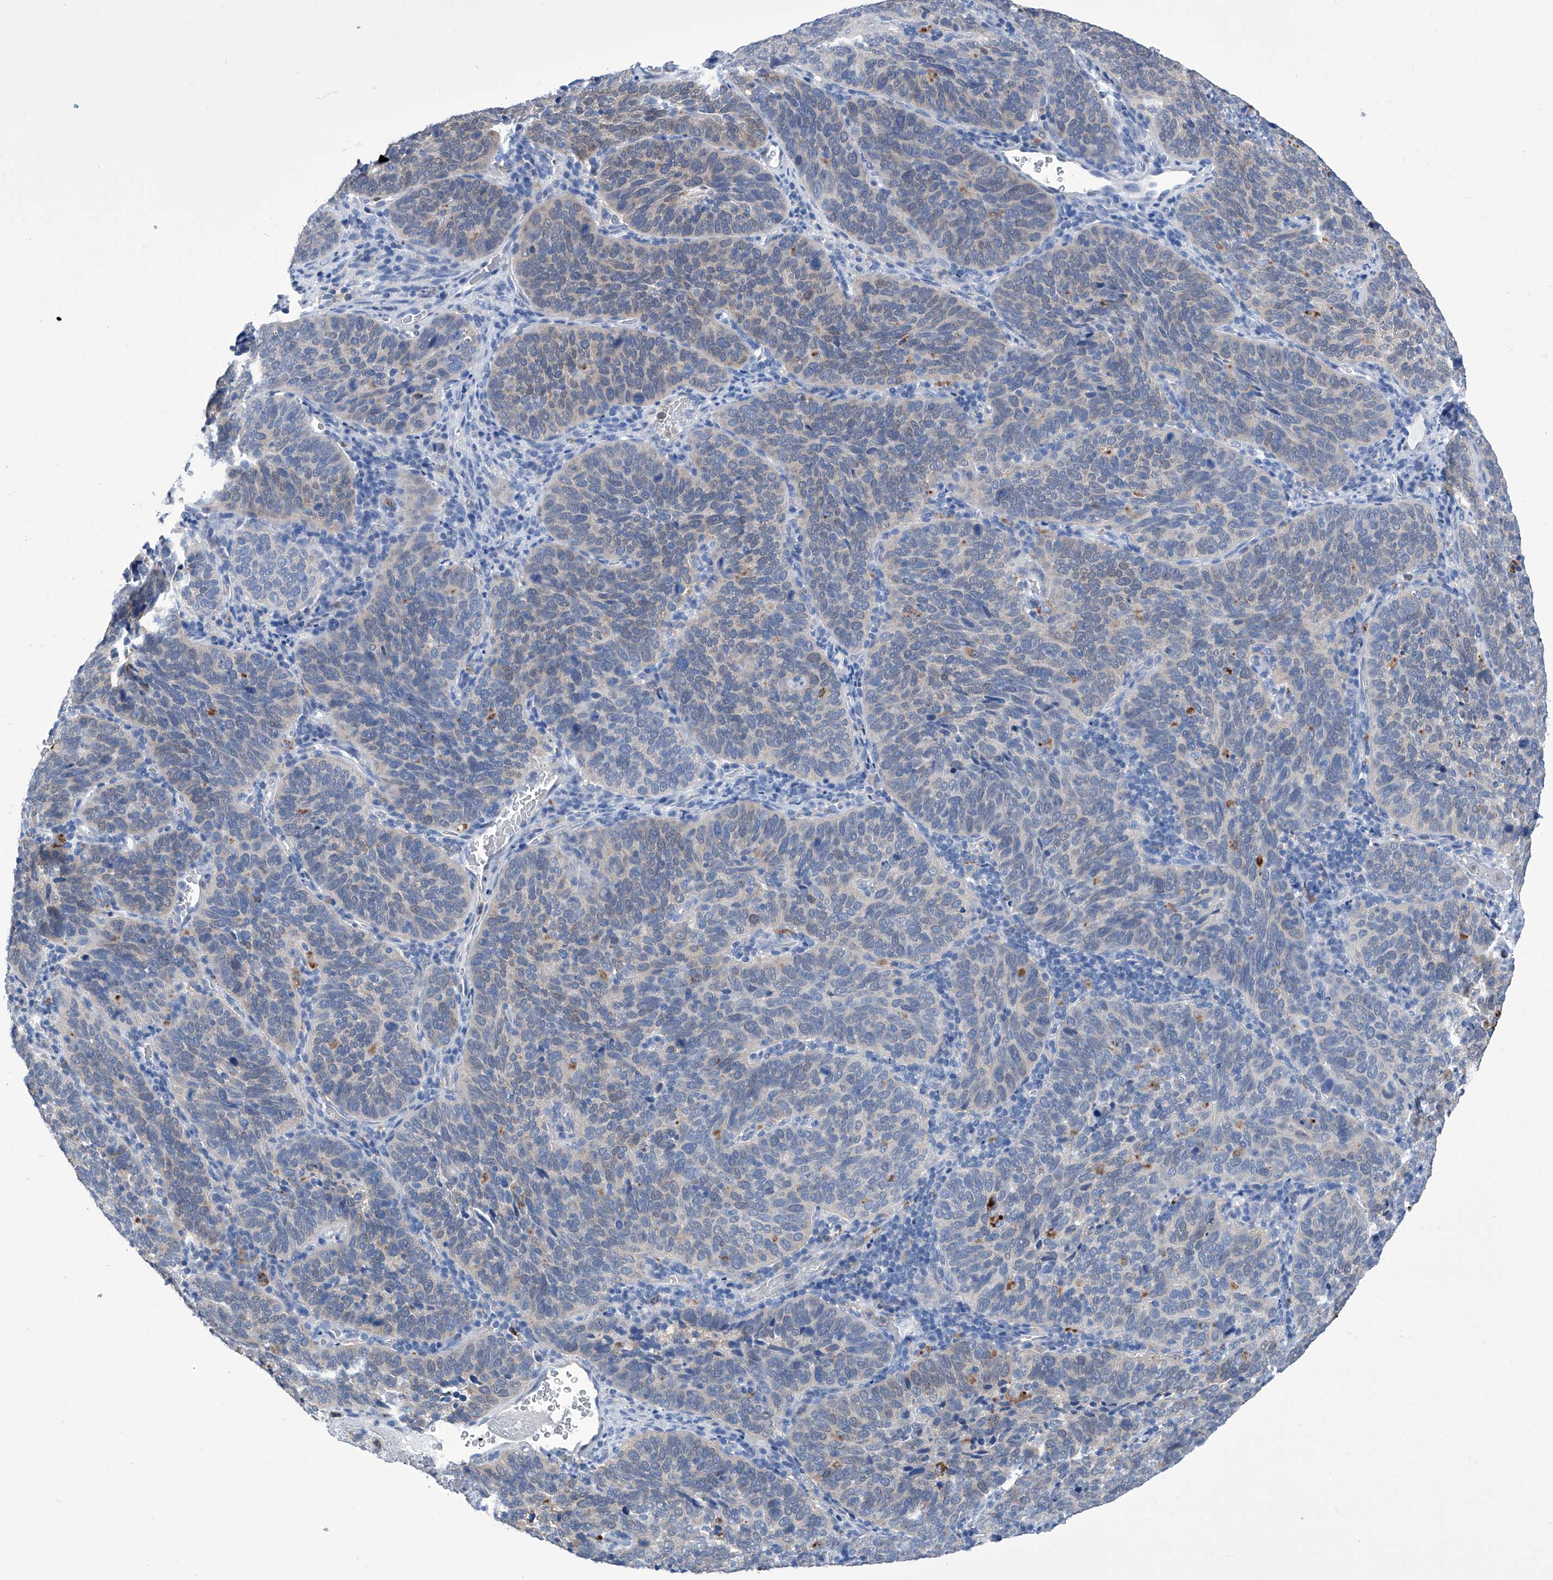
{"staining": {"intensity": "negative", "quantity": "none", "location": "none"}, "tissue": "cervical cancer", "cell_type": "Tumor cells", "image_type": "cancer", "snomed": [{"axis": "morphology", "description": "Squamous cell carcinoma, NOS"}, {"axis": "topography", "description": "Cervix"}], "caption": "Immunohistochemistry micrograph of human squamous cell carcinoma (cervical) stained for a protein (brown), which shows no staining in tumor cells.", "gene": "IMPA2", "patient": {"sex": "female", "age": 60}}